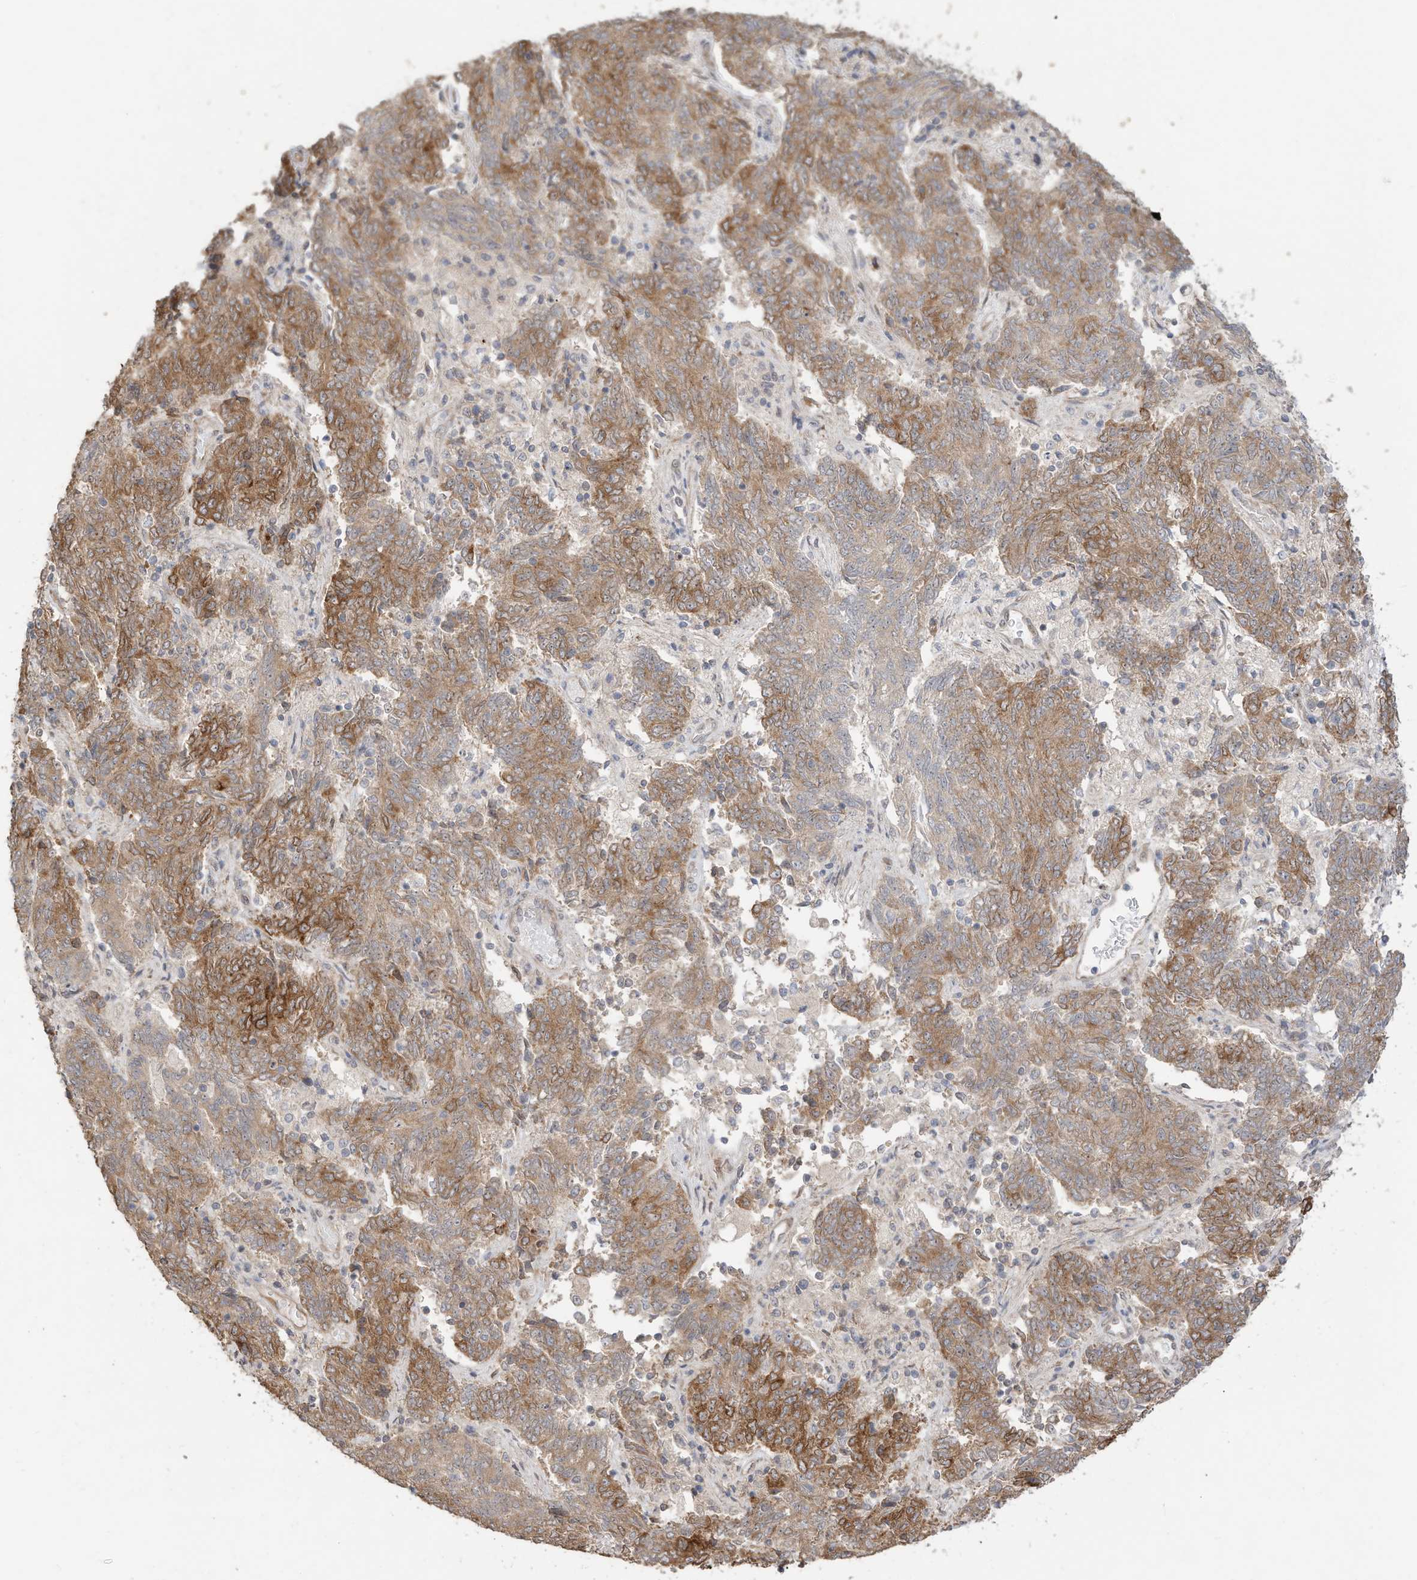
{"staining": {"intensity": "strong", "quantity": "25%-75%", "location": "cytoplasmic/membranous"}, "tissue": "endometrial cancer", "cell_type": "Tumor cells", "image_type": "cancer", "snomed": [{"axis": "morphology", "description": "Adenocarcinoma, NOS"}, {"axis": "topography", "description": "Endometrium"}], "caption": "Strong cytoplasmic/membranous expression is appreciated in approximately 25%-75% of tumor cells in endometrial cancer (adenocarcinoma).", "gene": "CAGE1", "patient": {"sex": "female", "age": 80}}